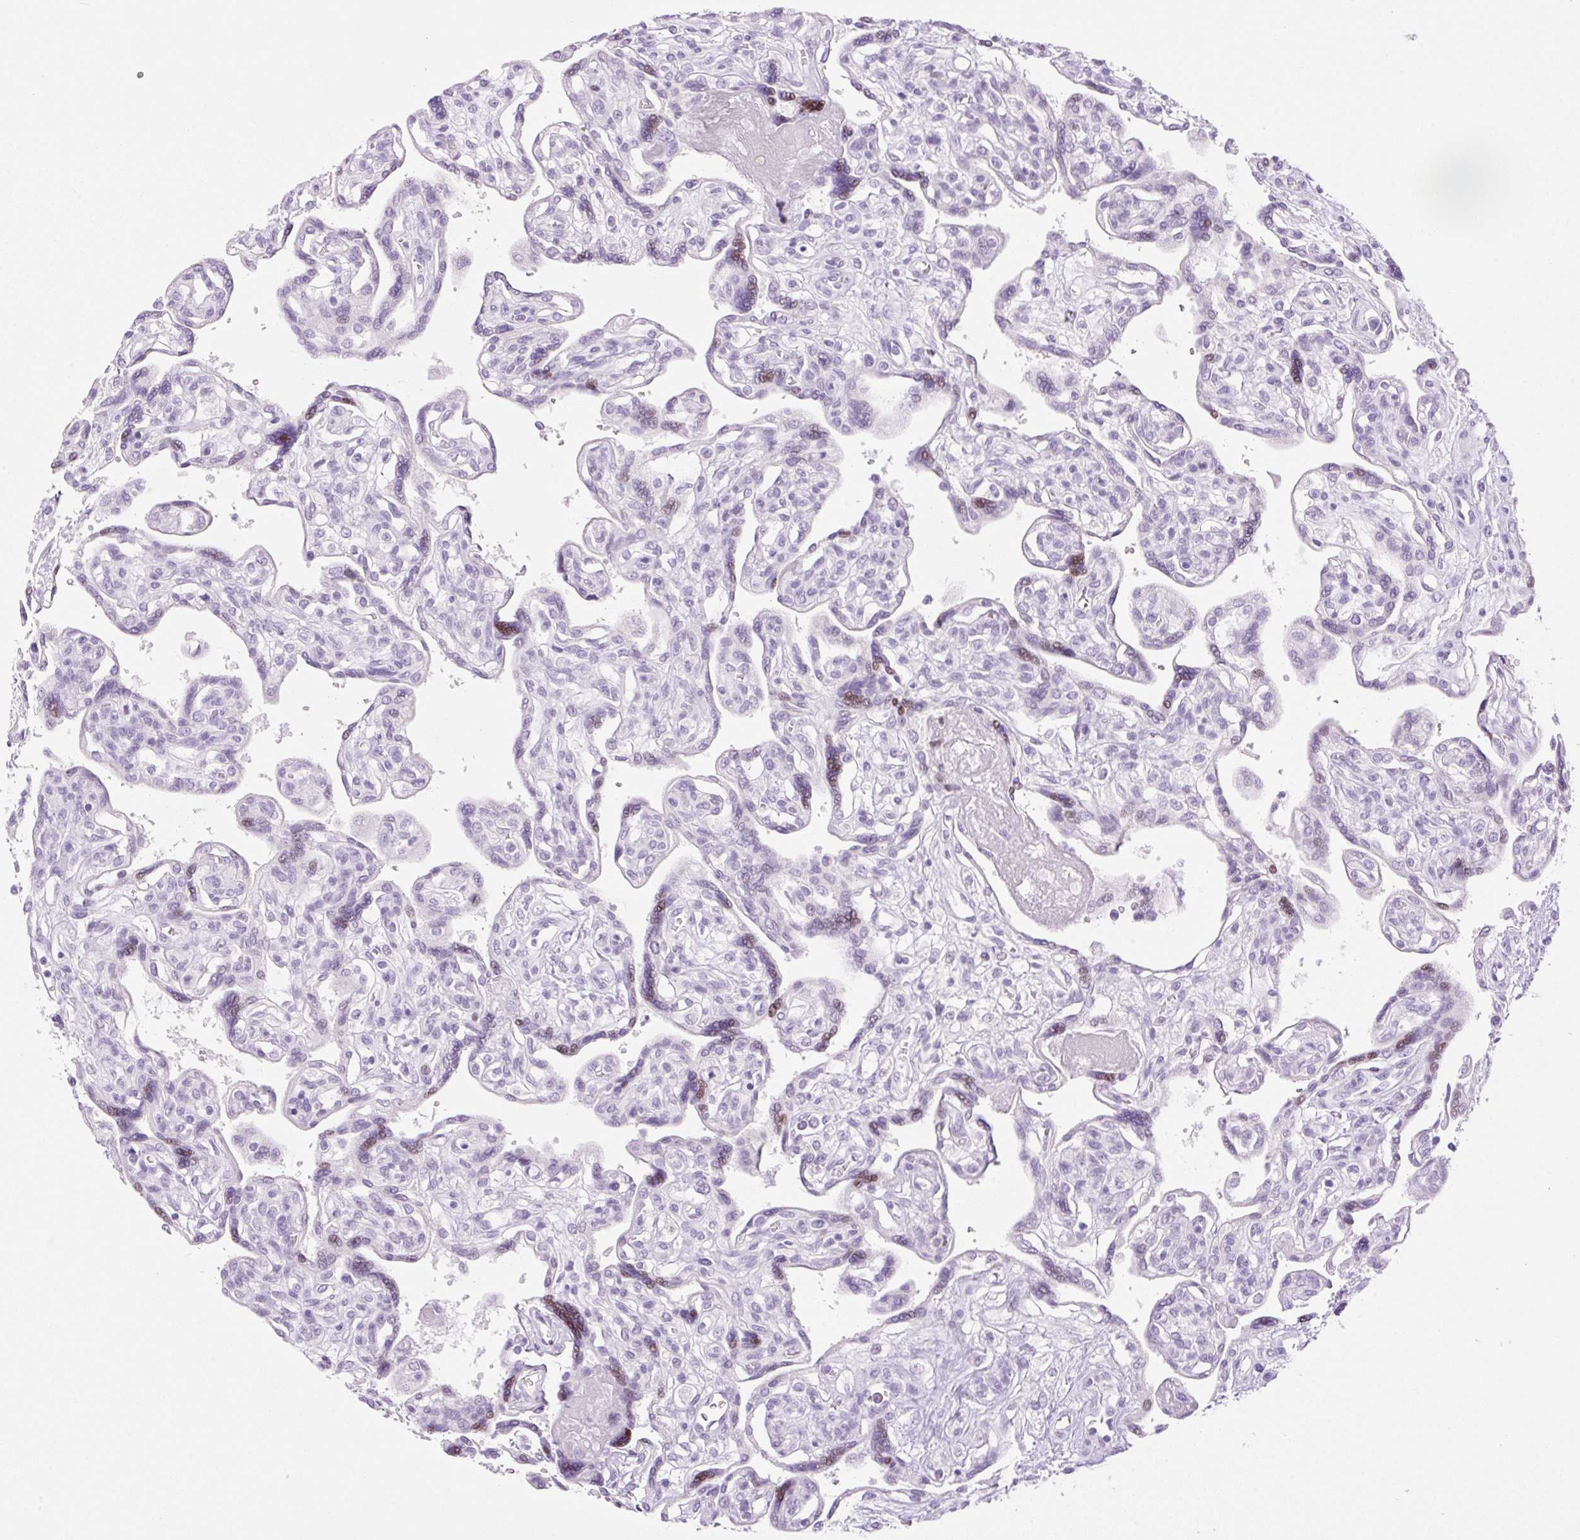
{"staining": {"intensity": "negative", "quantity": "none", "location": "none"}, "tissue": "placenta", "cell_type": "Decidual cells", "image_type": "normal", "snomed": [{"axis": "morphology", "description": "Normal tissue, NOS"}, {"axis": "topography", "description": "Placenta"}], "caption": "Protein analysis of benign placenta shows no significant staining in decidual cells.", "gene": "SP140L", "patient": {"sex": "female", "age": 39}}